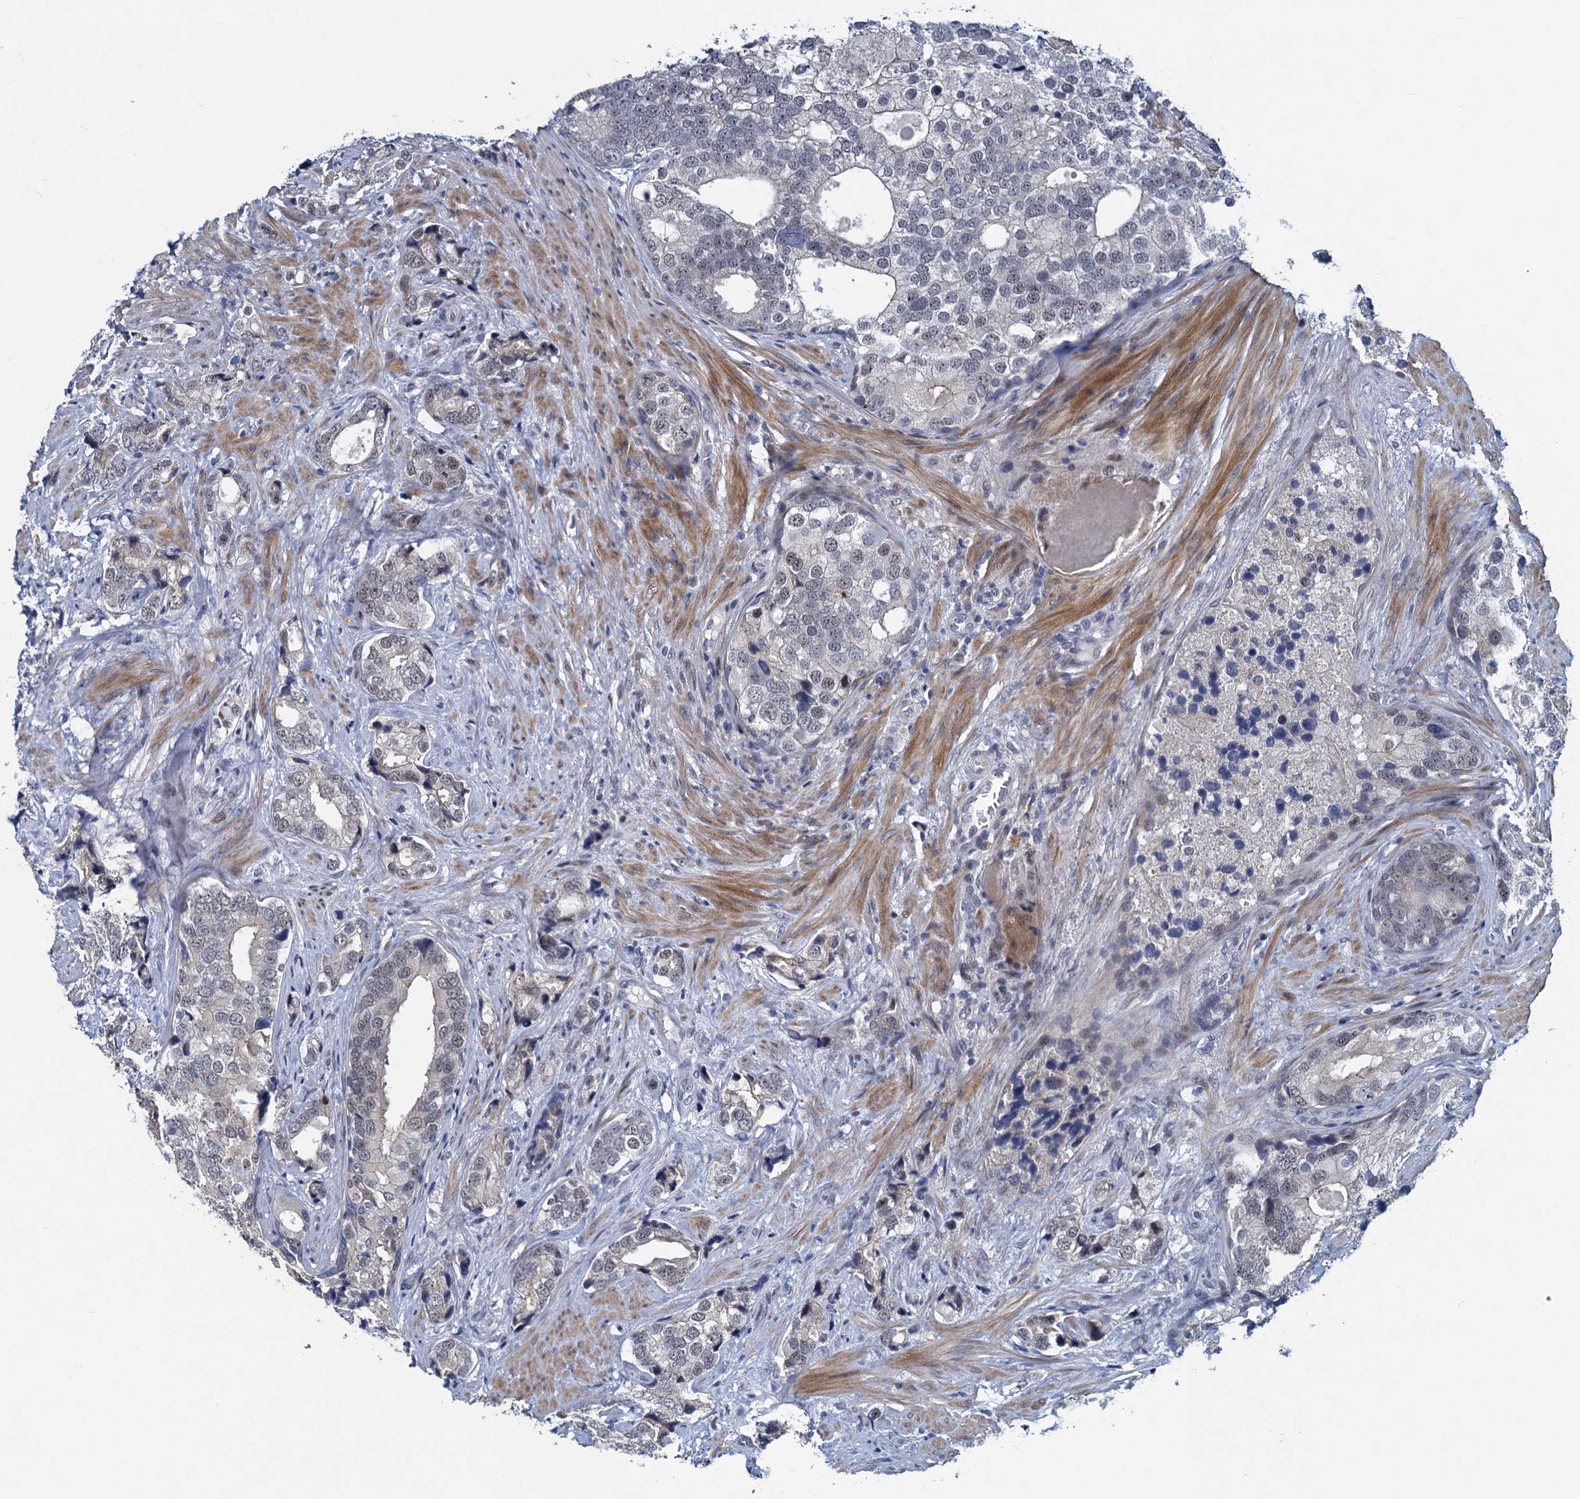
{"staining": {"intensity": "negative", "quantity": "none", "location": "none"}, "tissue": "prostate cancer", "cell_type": "Tumor cells", "image_type": "cancer", "snomed": [{"axis": "morphology", "description": "Adenocarcinoma, High grade"}, {"axis": "topography", "description": "Prostate"}], "caption": "A histopathology image of prostate cancer stained for a protein exhibits no brown staining in tumor cells.", "gene": "ATOSA", "patient": {"sex": "male", "age": 75}}